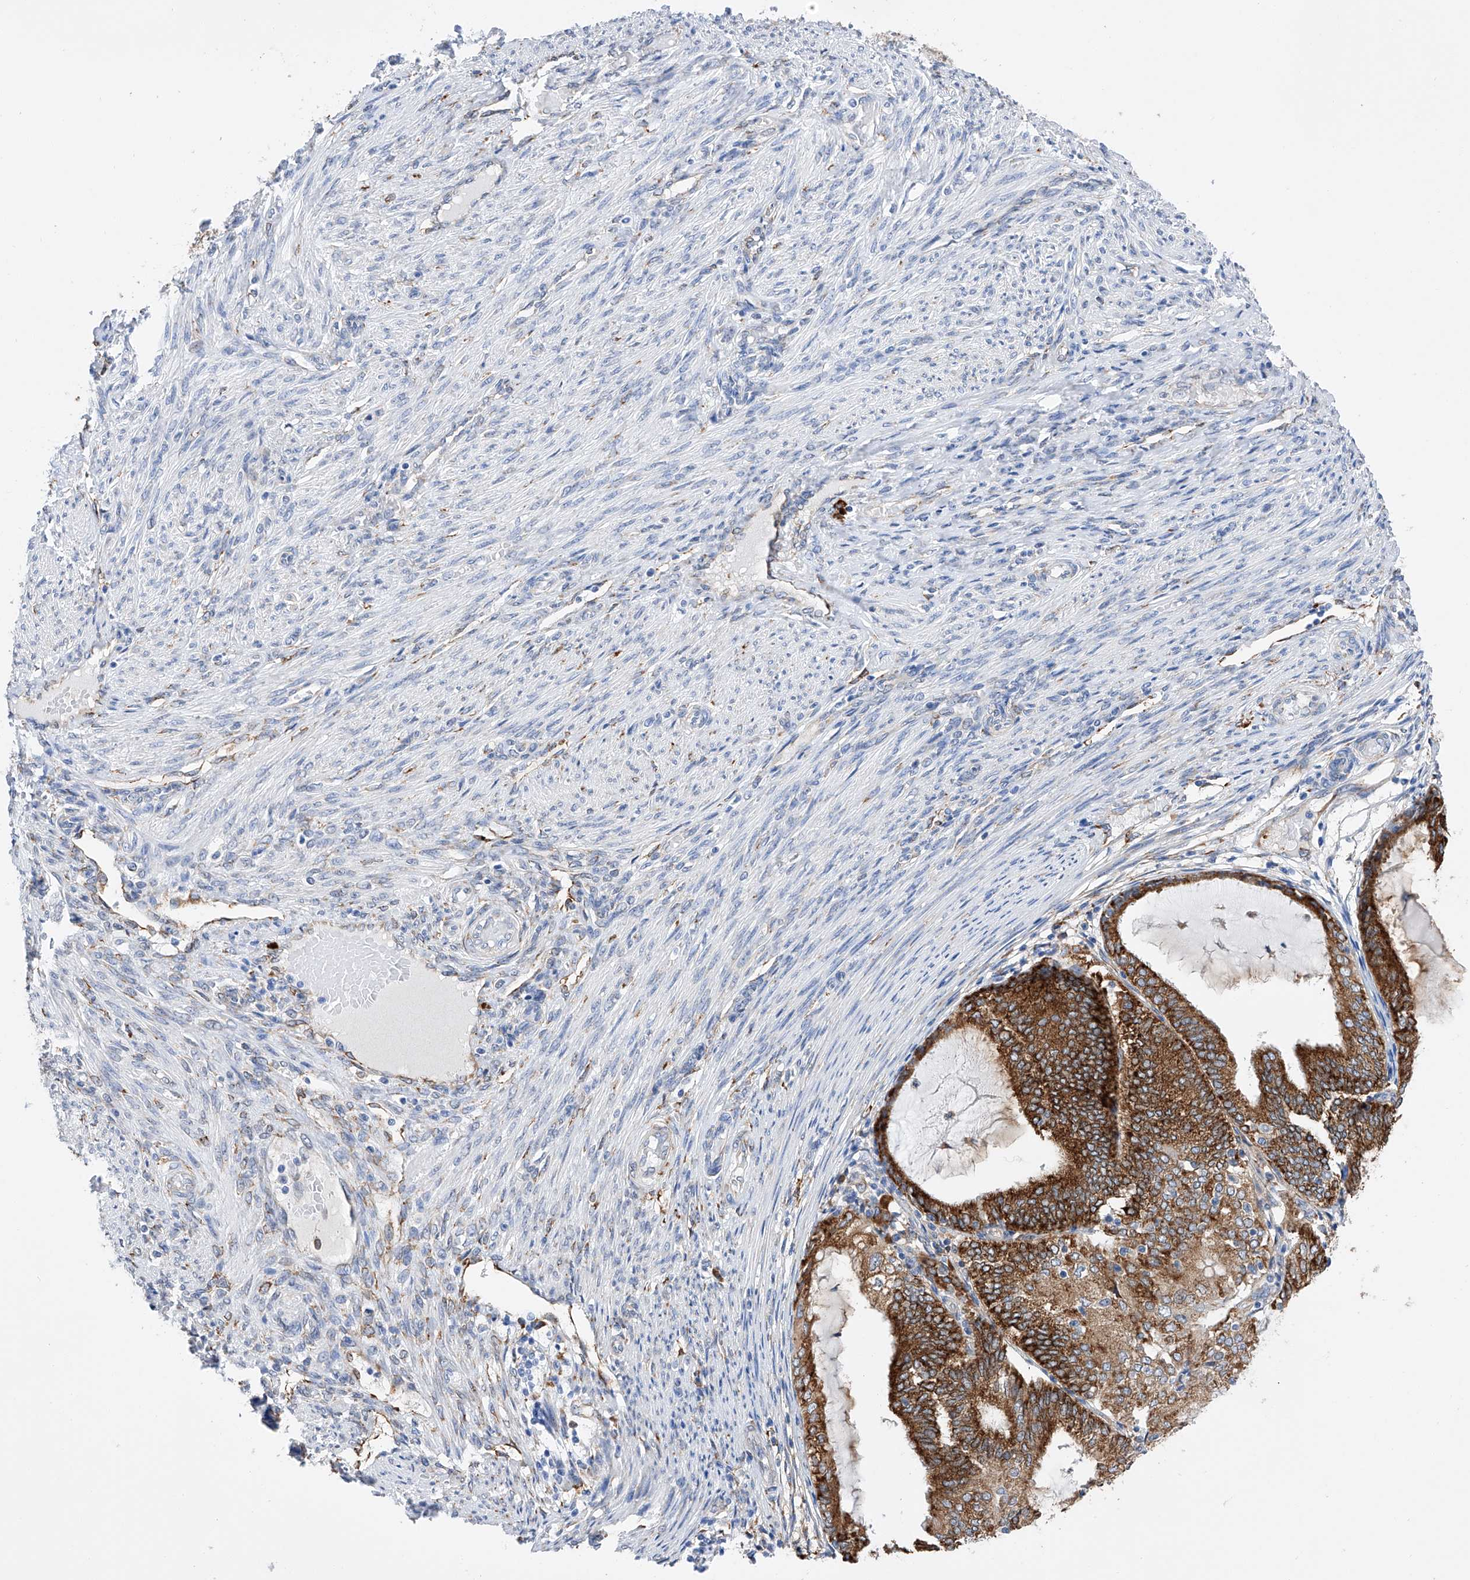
{"staining": {"intensity": "strong", "quantity": ">75%", "location": "cytoplasmic/membranous"}, "tissue": "endometrial cancer", "cell_type": "Tumor cells", "image_type": "cancer", "snomed": [{"axis": "morphology", "description": "Adenocarcinoma, NOS"}, {"axis": "topography", "description": "Endometrium"}], "caption": "This is a micrograph of IHC staining of endometrial cancer (adenocarcinoma), which shows strong expression in the cytoplasmic/membranous of tumor cells.", "gene": "PDIA5", "patient": {"sex": "female", "age": 81}}